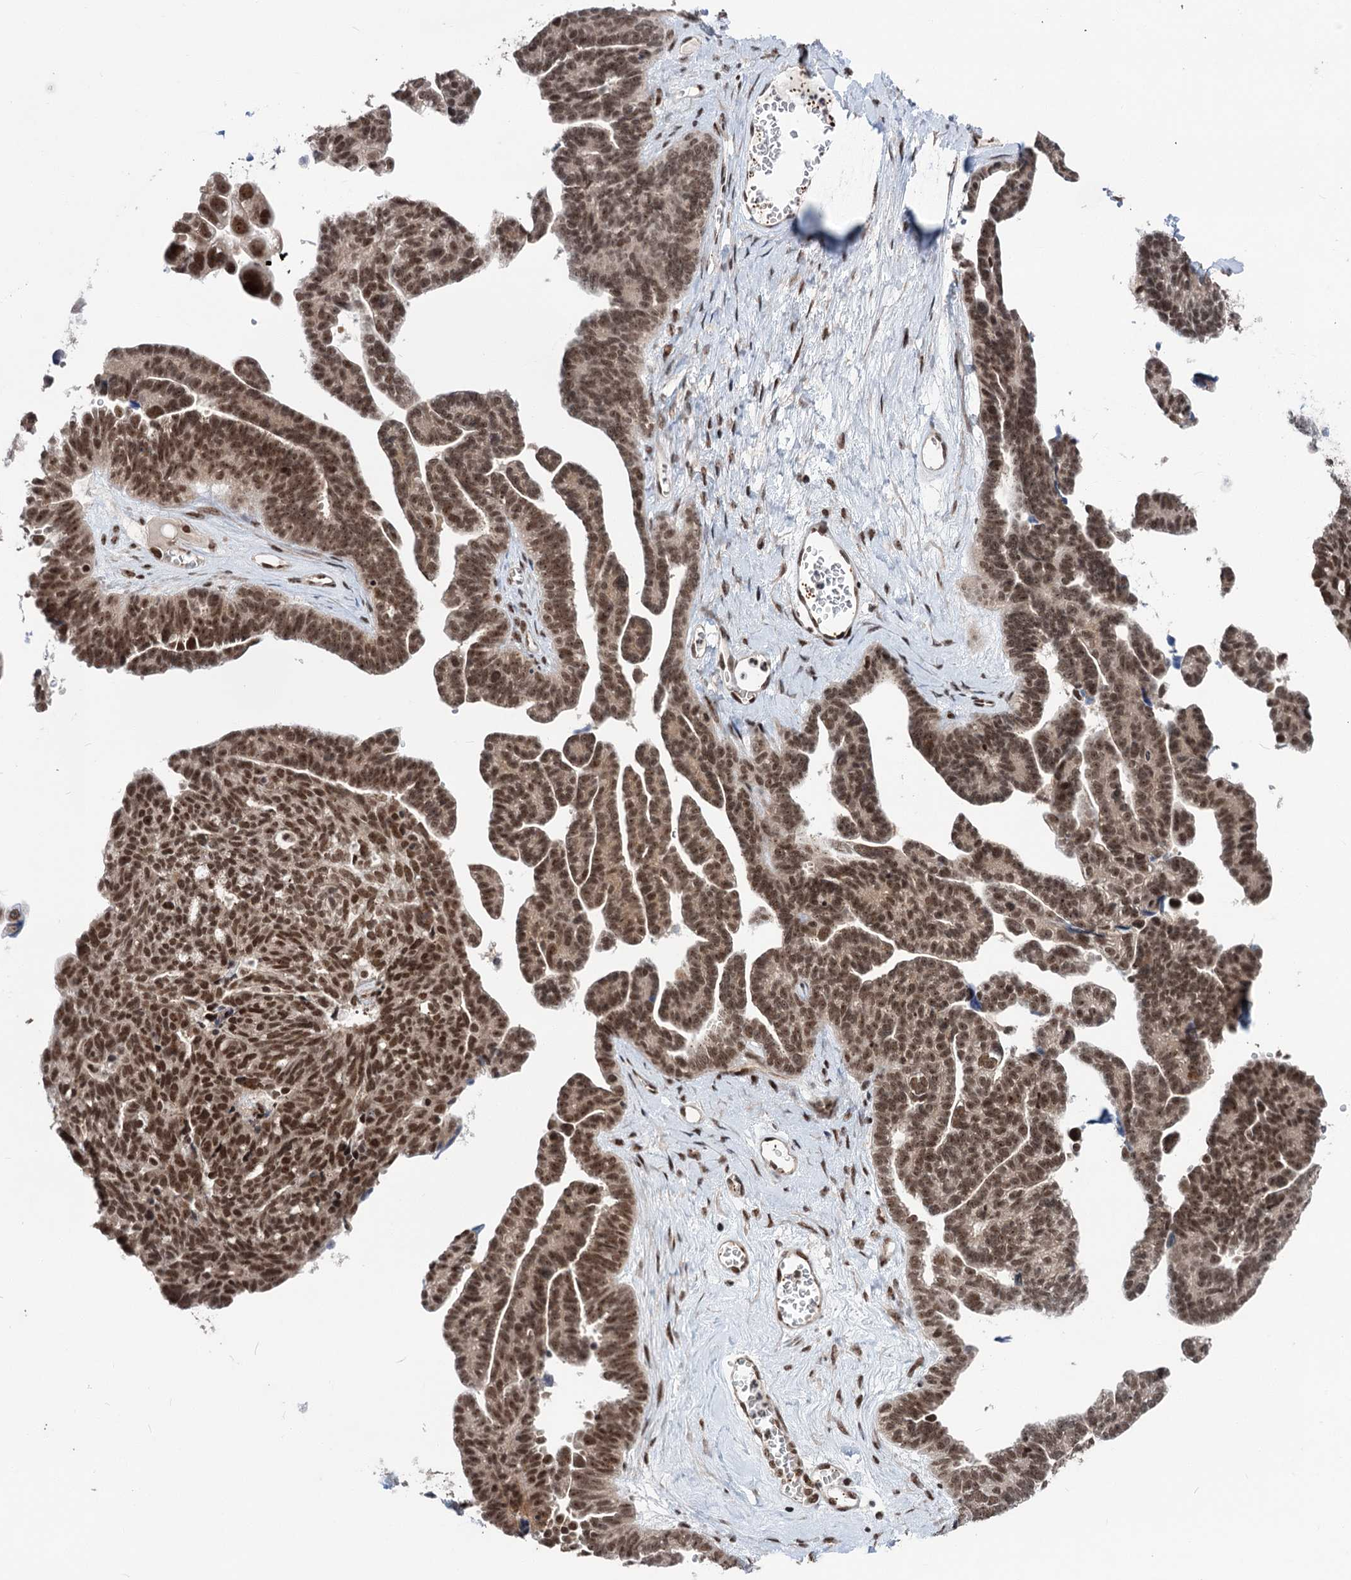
{"staining": {"intensity": "strong", "quantity": ">75%", "location": "nuclear"}, "tissue": "ovarian cancer", "cell_type": "Tumor cells", "image_type": "cancer", "snomed": [{"axis": "morphology", "description": "Cystadenocarcinoma, serous, NOS"}, {"axis": "topography", "description": "Ovary"}], "caption": "Protein staining of ovarian serous cystadenocarcinoma tissue displays strong nuclear positivity in about >75% of tumor cells.", "gene": "MAML1", "patient": {"sex": "female", "age": 79}}